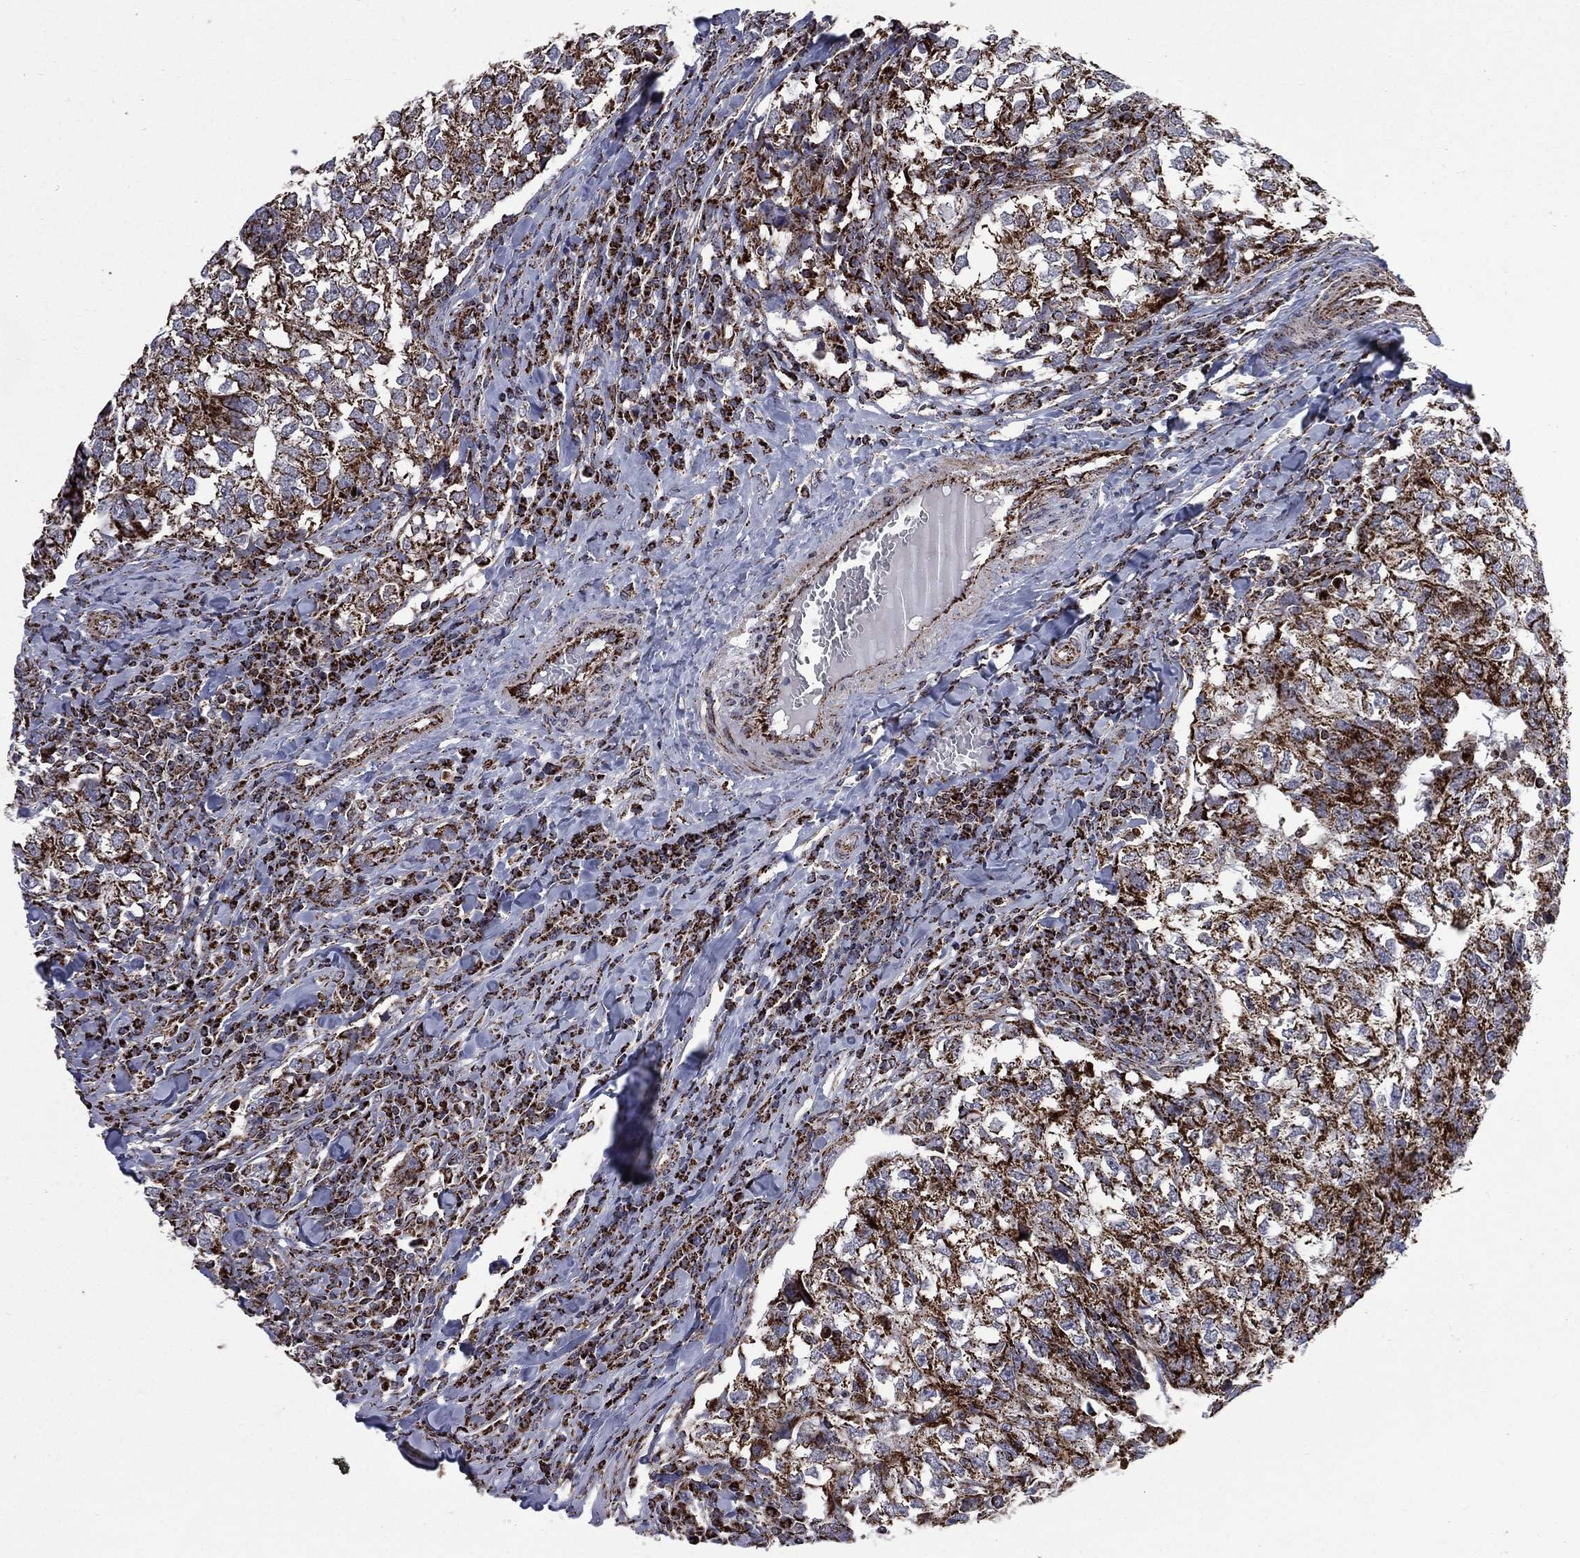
{"staining": {"intensity": "strong", "quantity": ">75%", "location": "cytoplasmic/membranous"}, "tissue": "breast cancer", "cell_type": "Tumor cells", "image_type": "cancer", "snomed": [{"axis": "morphology", "description": "Duct carcinoma"}, {"axis": "topography", "description": "Breast"}], "caption": "Immunohistochemistry of human infiltrating ductal carcinoma (breast) displays high levels of strong cytoplasmic/membranous positivity in approximately >75% of tumor cells.", "gene": "GOT2", "patient": {"sex": "female", "age": 30}}